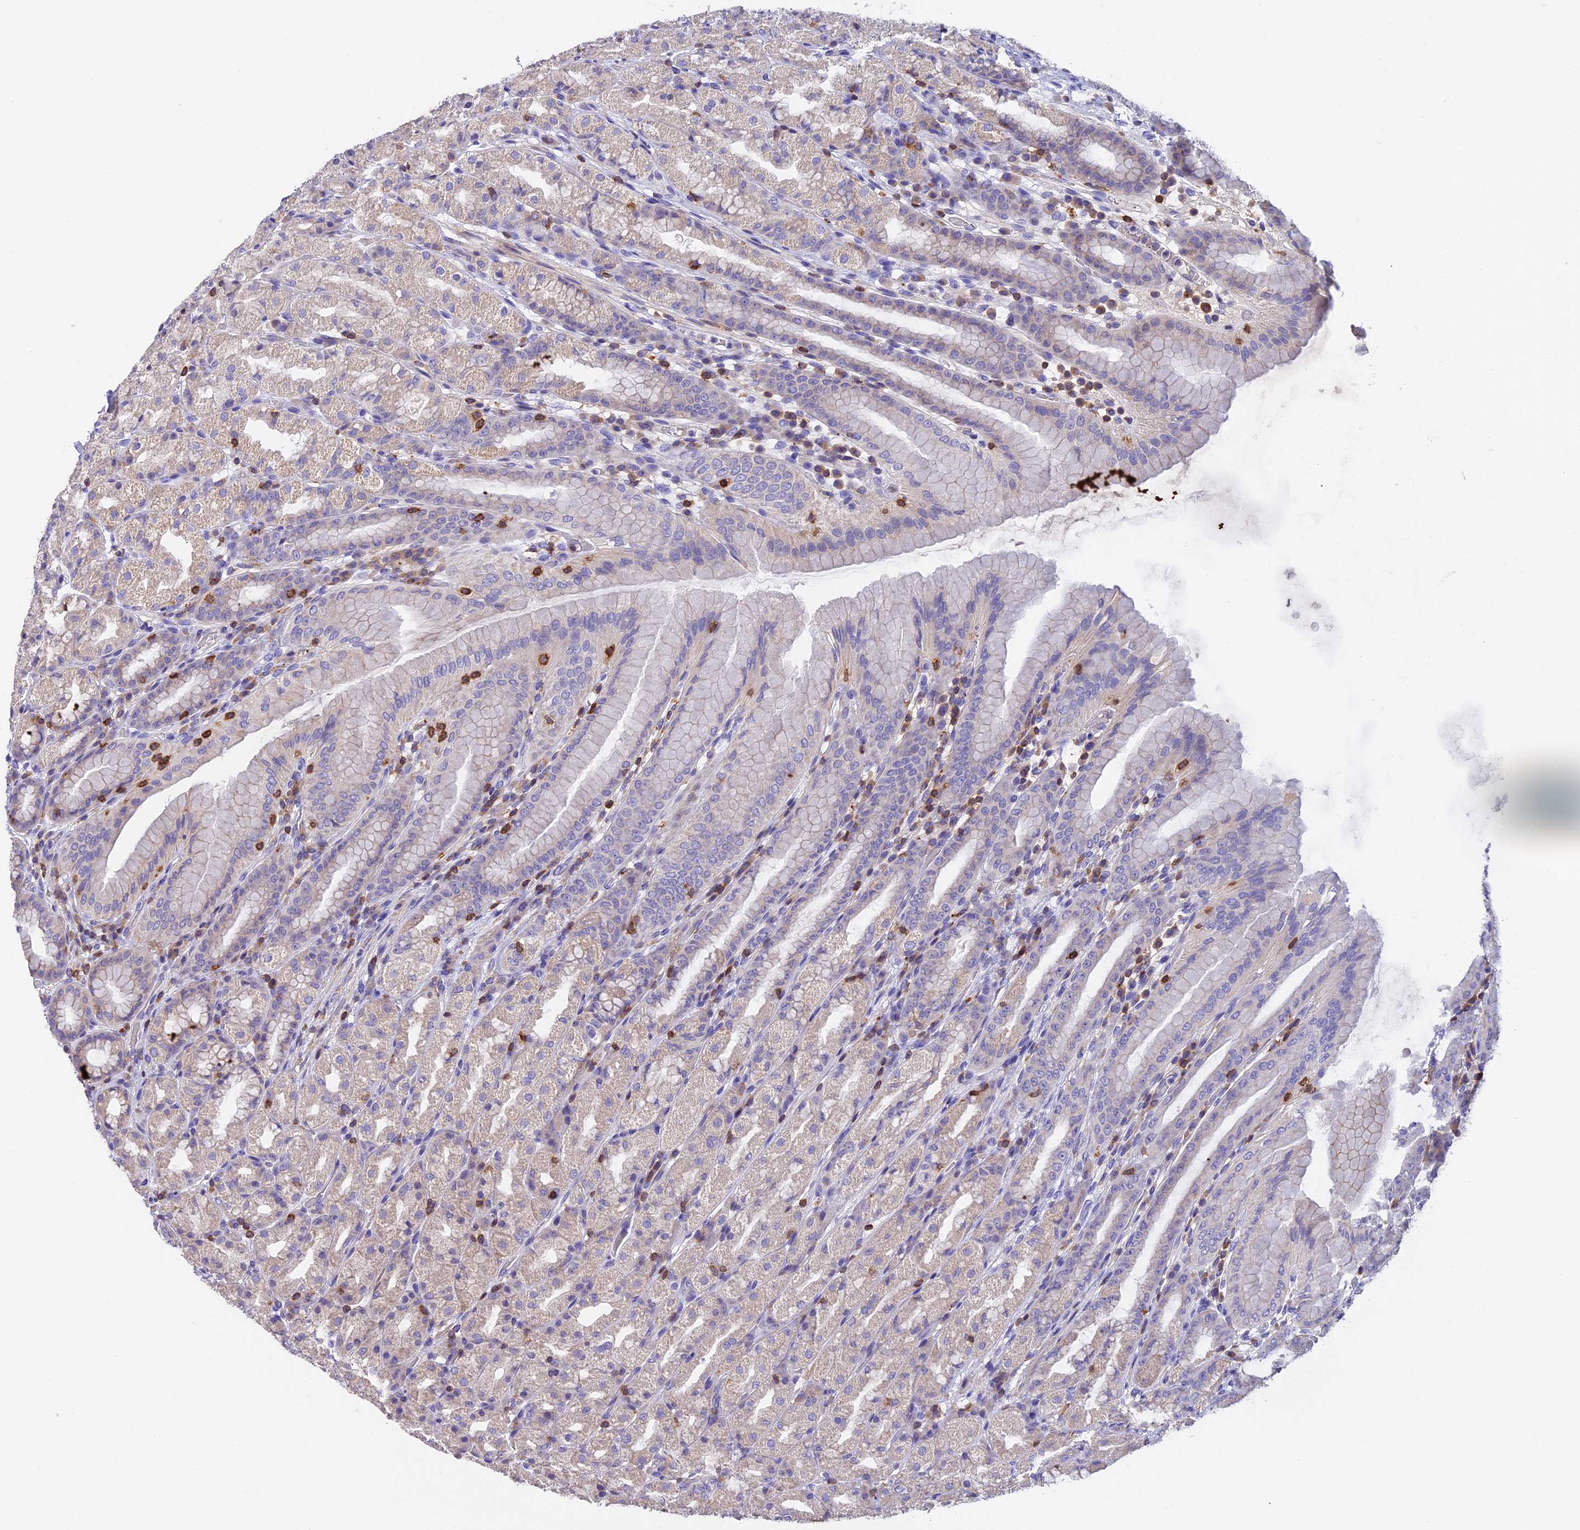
{"staining": {"intensity": "negative", "quantity": "none", "location": "none"}, "tissue": "stomach", "cell_type": "Glandular cells", "image_type": "normal", "snomed": [{"axis": "morphology", "description": "Normal tissue, NOS"}, {"axis": "topography", "description": "Stomach, upper"}], "caption": "This micrograph is of unremarkable stomach stained with IHC to label a protein in brown with the nuclei are counter-stained blue. There is no staining in glandular cells.", "gene": "LPXN", "patient": {"sex": "male", "age": 68}}